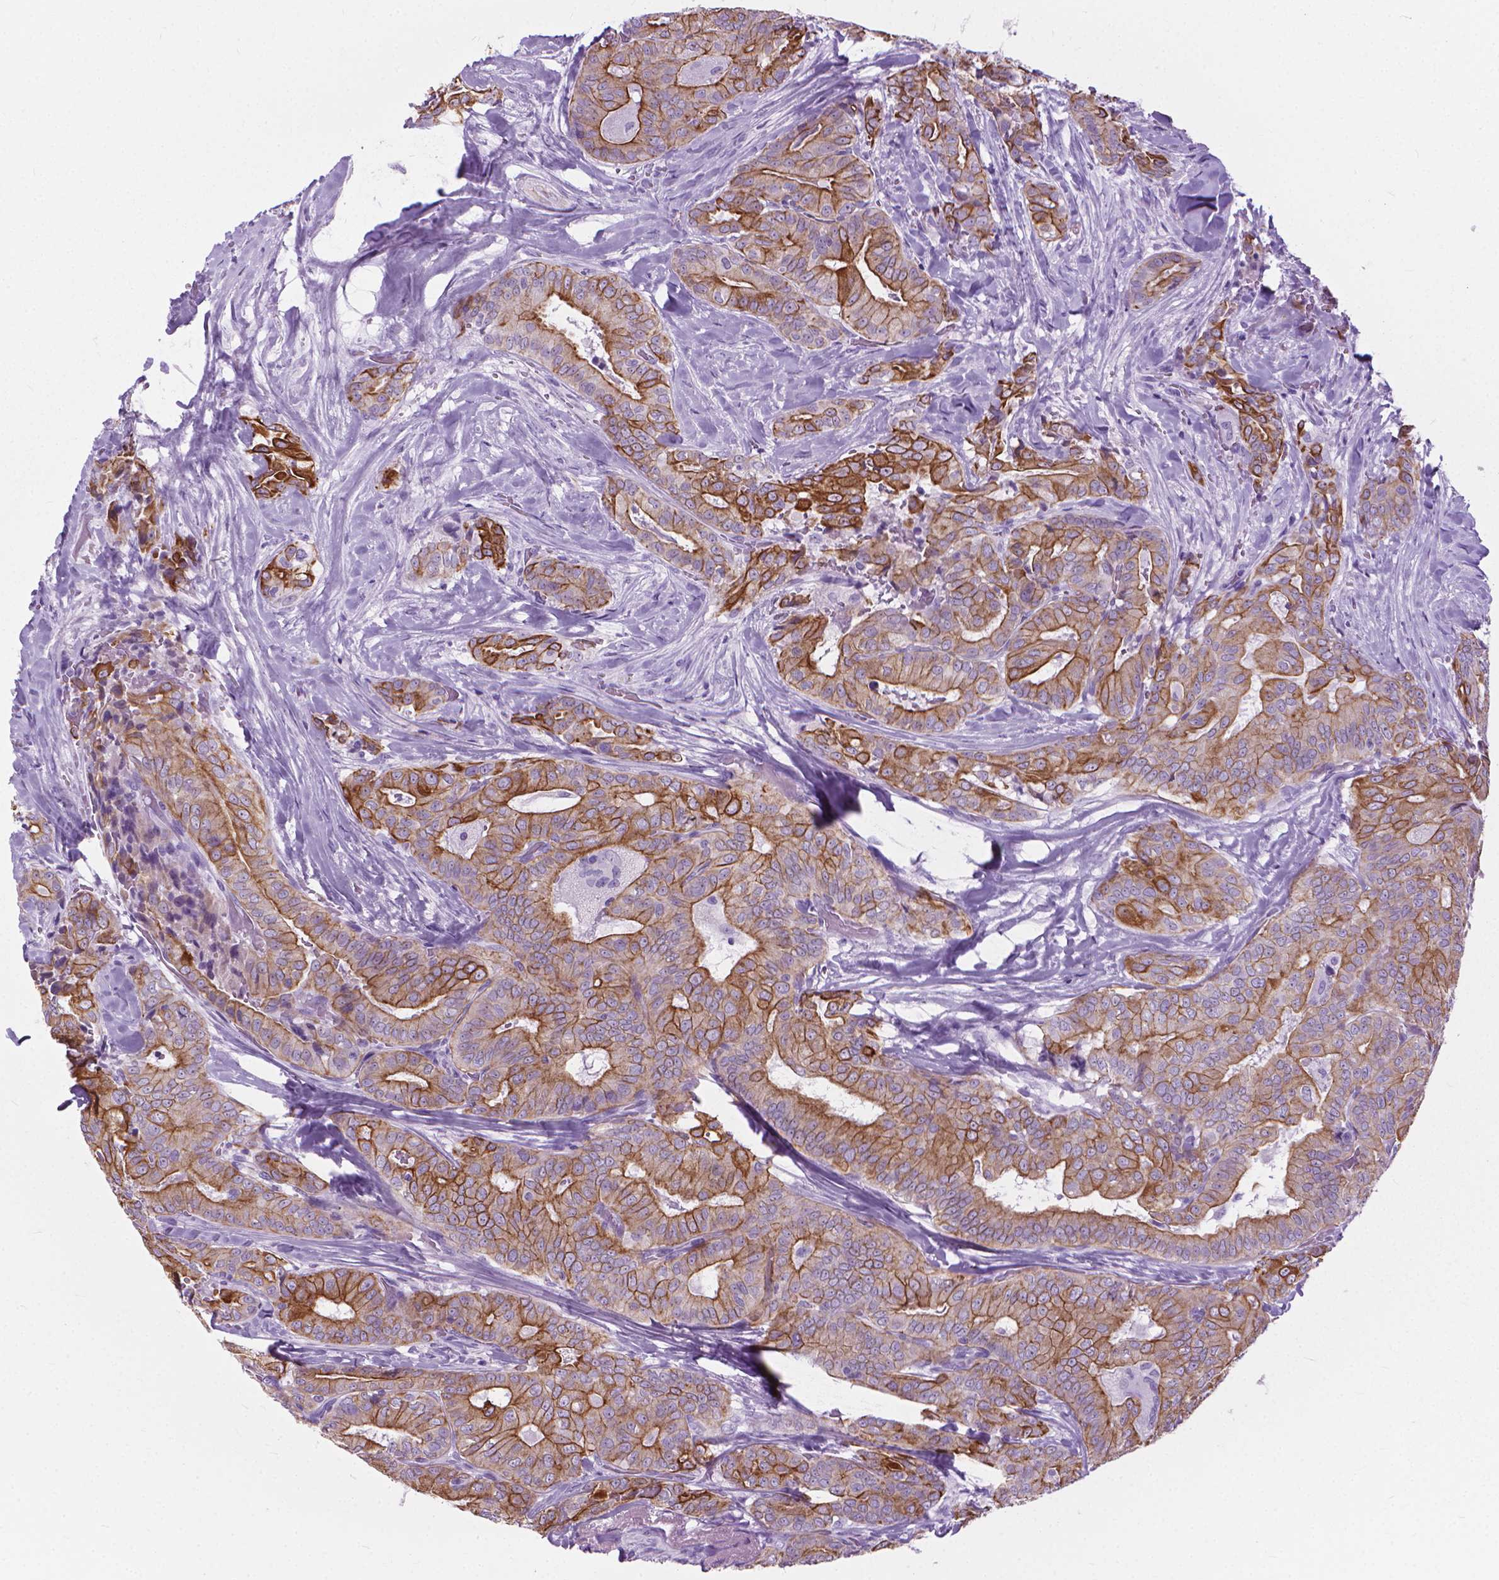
{"staining": {"intensity": "strong", "quantity": "25%-75%", "location": "cytoplasmic/membranous"}, "tissue": "thyroid cancer", "cell_type": "Tumor cells", "image_type": "cancer", "snomed": [{"axis": "morphology", "description": "Papillary adenocarcinoma, NOS"}, {"axis": "topography", "description": "Thyroid gland"}], "caption": "Immunohistochemistry micrograph of neoplastic tissue: human thyroid cancer (papillary adenocarcinoma) stained using immunohistochemistry (IHC) demonstrates high levels of strong protein expression localized specifically in the cytoplasmic/membranous of tumor cells, appearing as a cytoplasmic/membranous brown color.", "gene": "HTR2B", "patient": {"sex": "male", "age": 61}}